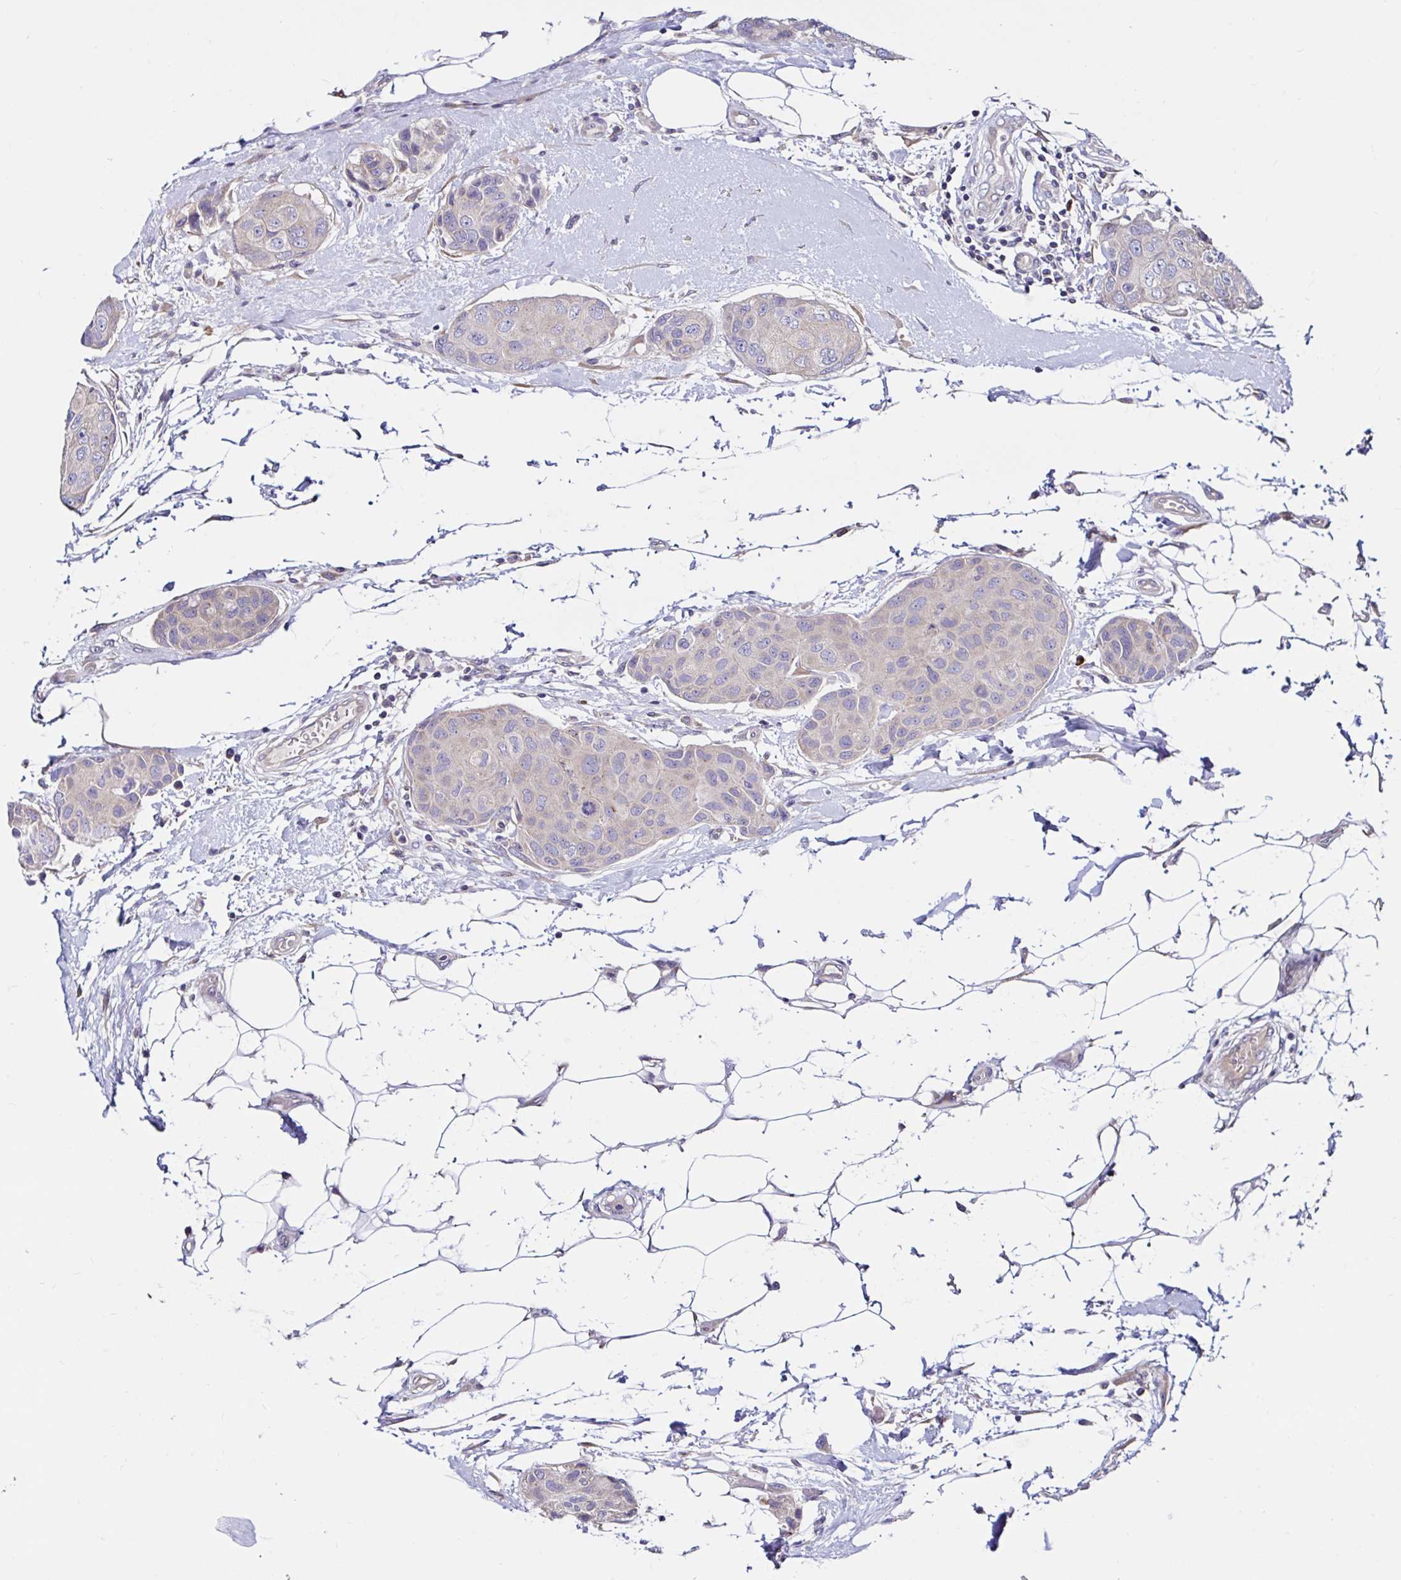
{"staining": {"intensity": "weak", "quantity": ">75%", "location": "cytoplasmic/membranous"}, "tissue": "breast cancer", "cell_type": "Tumor cells", "image_type": "cancer", "snomed": [{"axis": "morphology", "description": "Duct carcinoma"}, {"axis": "topography", "description": "Breast"}, {"axis": "topography", "description": "Lymph node"}], "caption": "Breast infiltrating ductal carcinoma was stained to show a protein in brown. There is low levels of weak cytoplasmic/membranous positivity in about >75% of tumor cells.", "gene": "VSIG2", "patient": {"sex": "female", "age": 80}}